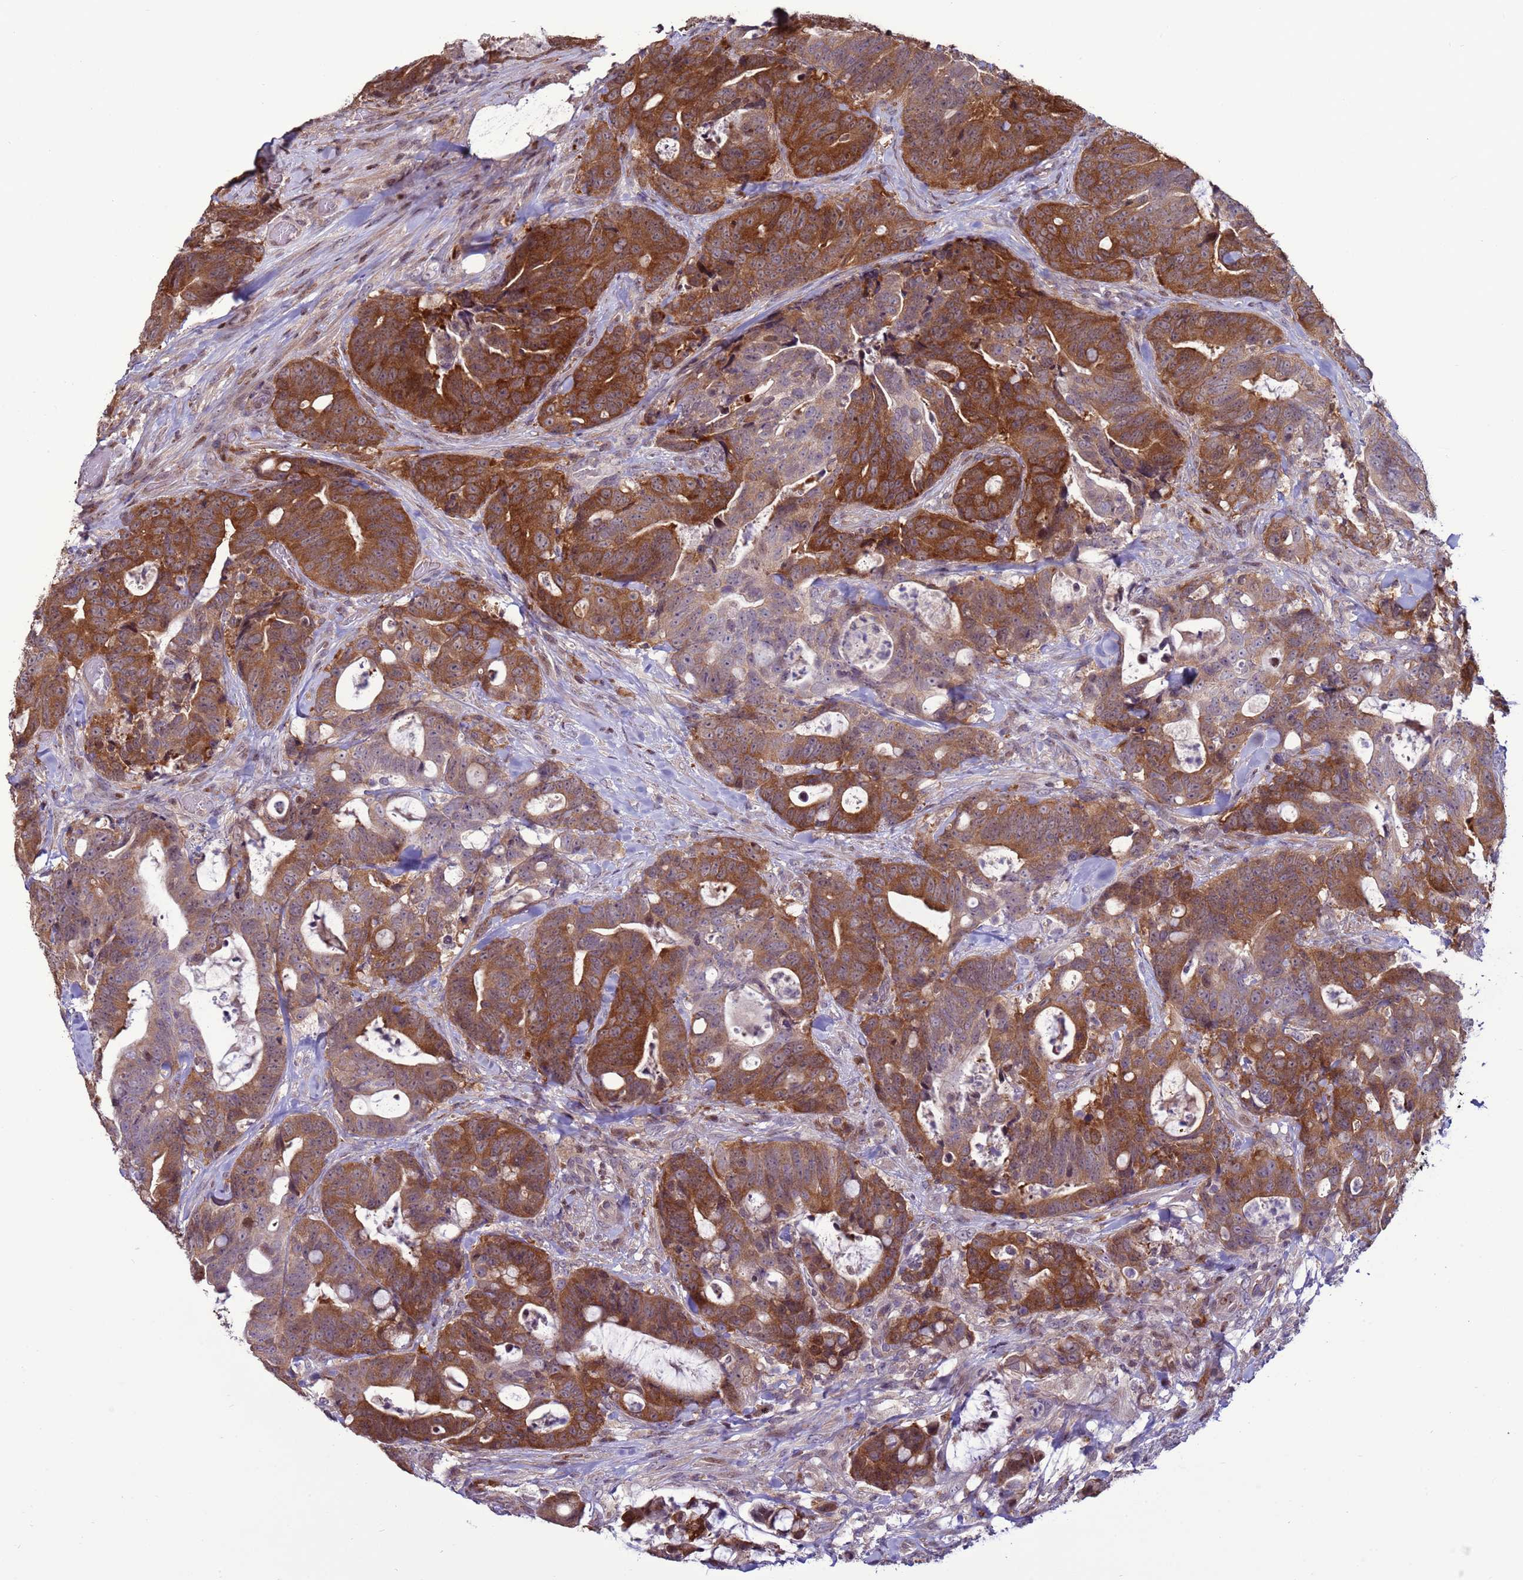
{"staining": {"intensity": "strong", "quantity": ">75%", "location": "cytoplasmic/membranous"}, "tissue": "colorectal cancer", "cell_type": "Tumor cells", "image_type": "cancer", "snomed": [{"axis": "morphology", "description": "Adenocarcinoma, NOS"}, {"axis": "topography", "description": "Colon"}], "caption": "Protein expression analysis of colorectal cancer (adenocarcinoma) demonstrates strong cytoplasmic/membranous staining in about >75% of tumor cells. Using DAB (3,3'-diaminobenzidine) (brown) and hematoxylin (blue) stains, captured at high magnification using brightfield microscopy.", "gene": "HGH1", "patient": {"sex": "female", "age": 82}}